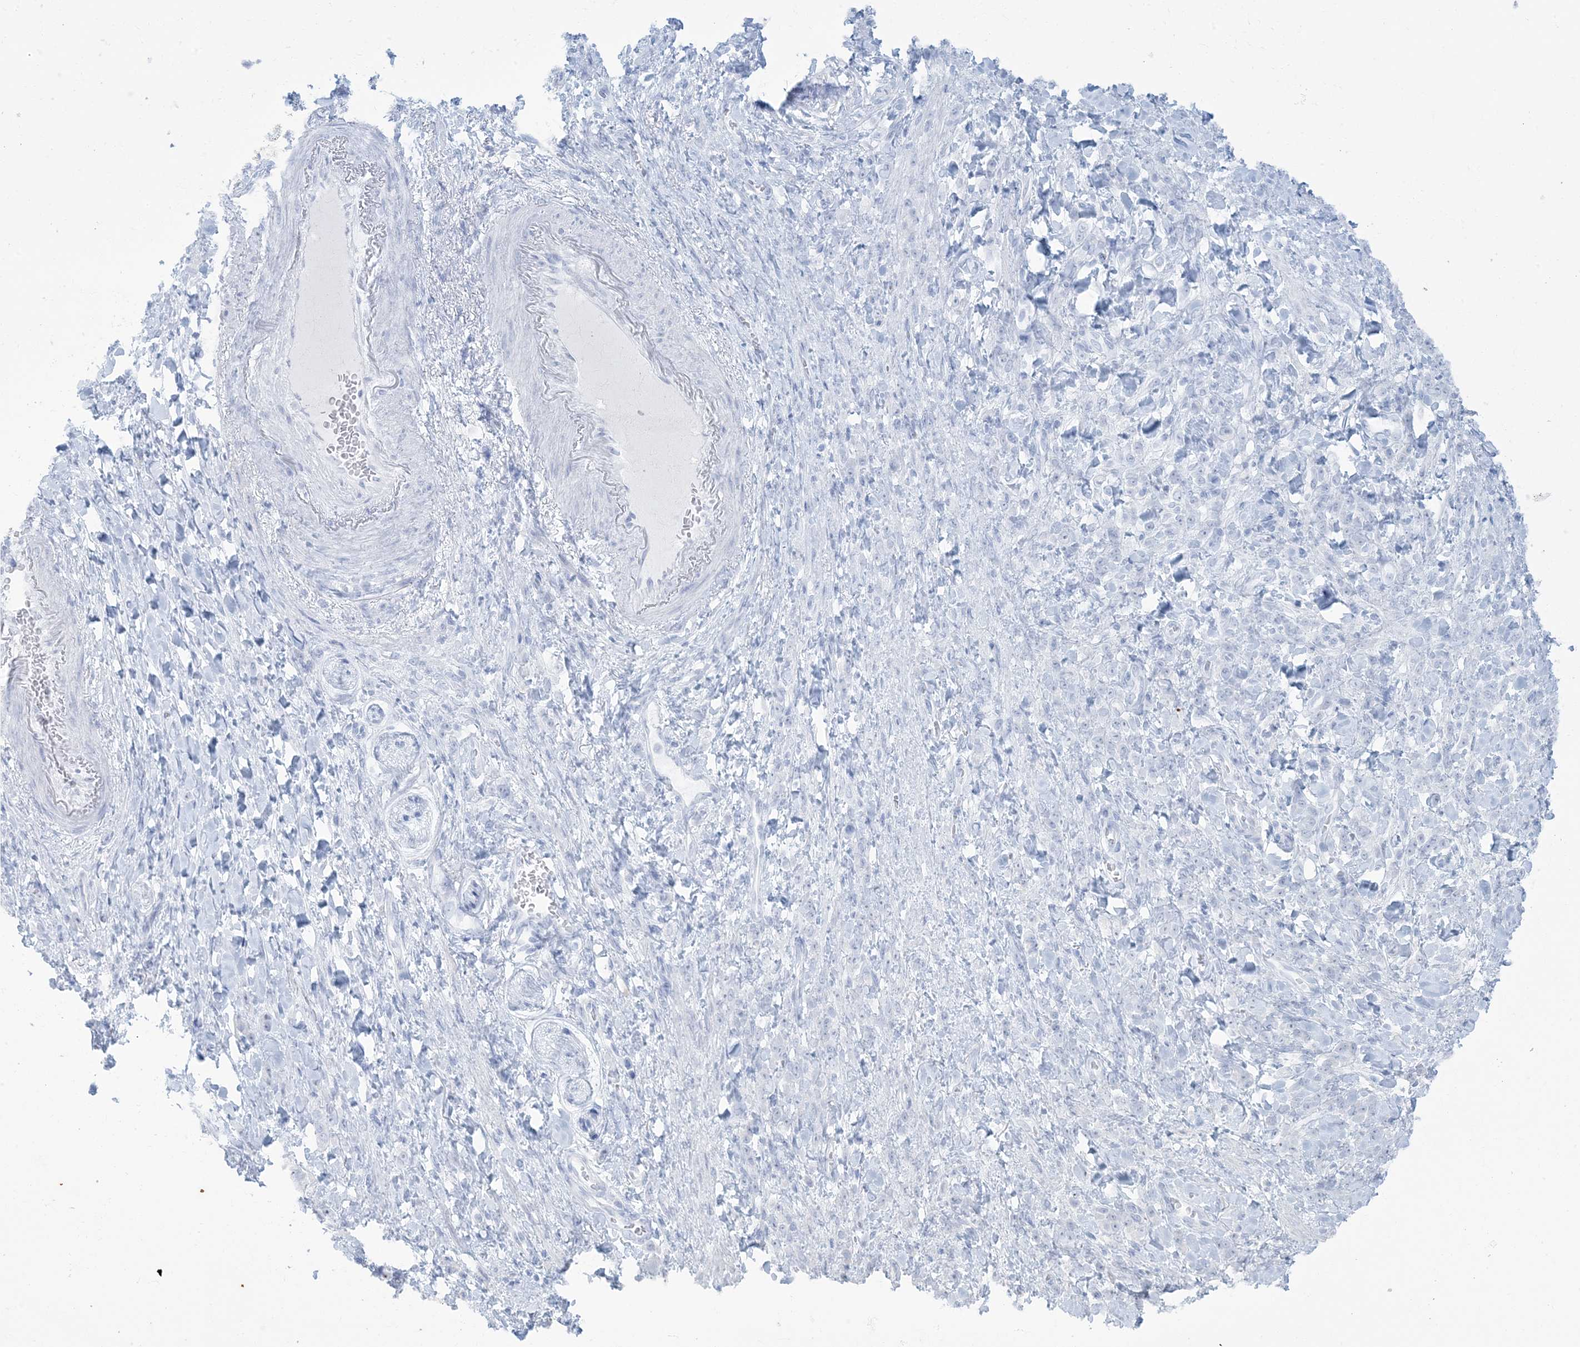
{"staining": {"intensity": "negative", "quantity": "none", "location": "none"}, "tissue": "stomach cancer", "cell_type": "Tumor cells", "image_type": "cancer", "snomed": [{"axis": "morphology", "description": "Normal tissue, NOS"}, {"axis": "morphology", "description": "Adenocarcinoma, NOS"}, {"axis": "topography", "description": "Stomach"}], "caption": "Tumor cells show no significant protein expression in stomach adenocarcinoma.", "gene": "AGXT", "patient": {"sex": "male", "age": 82}}